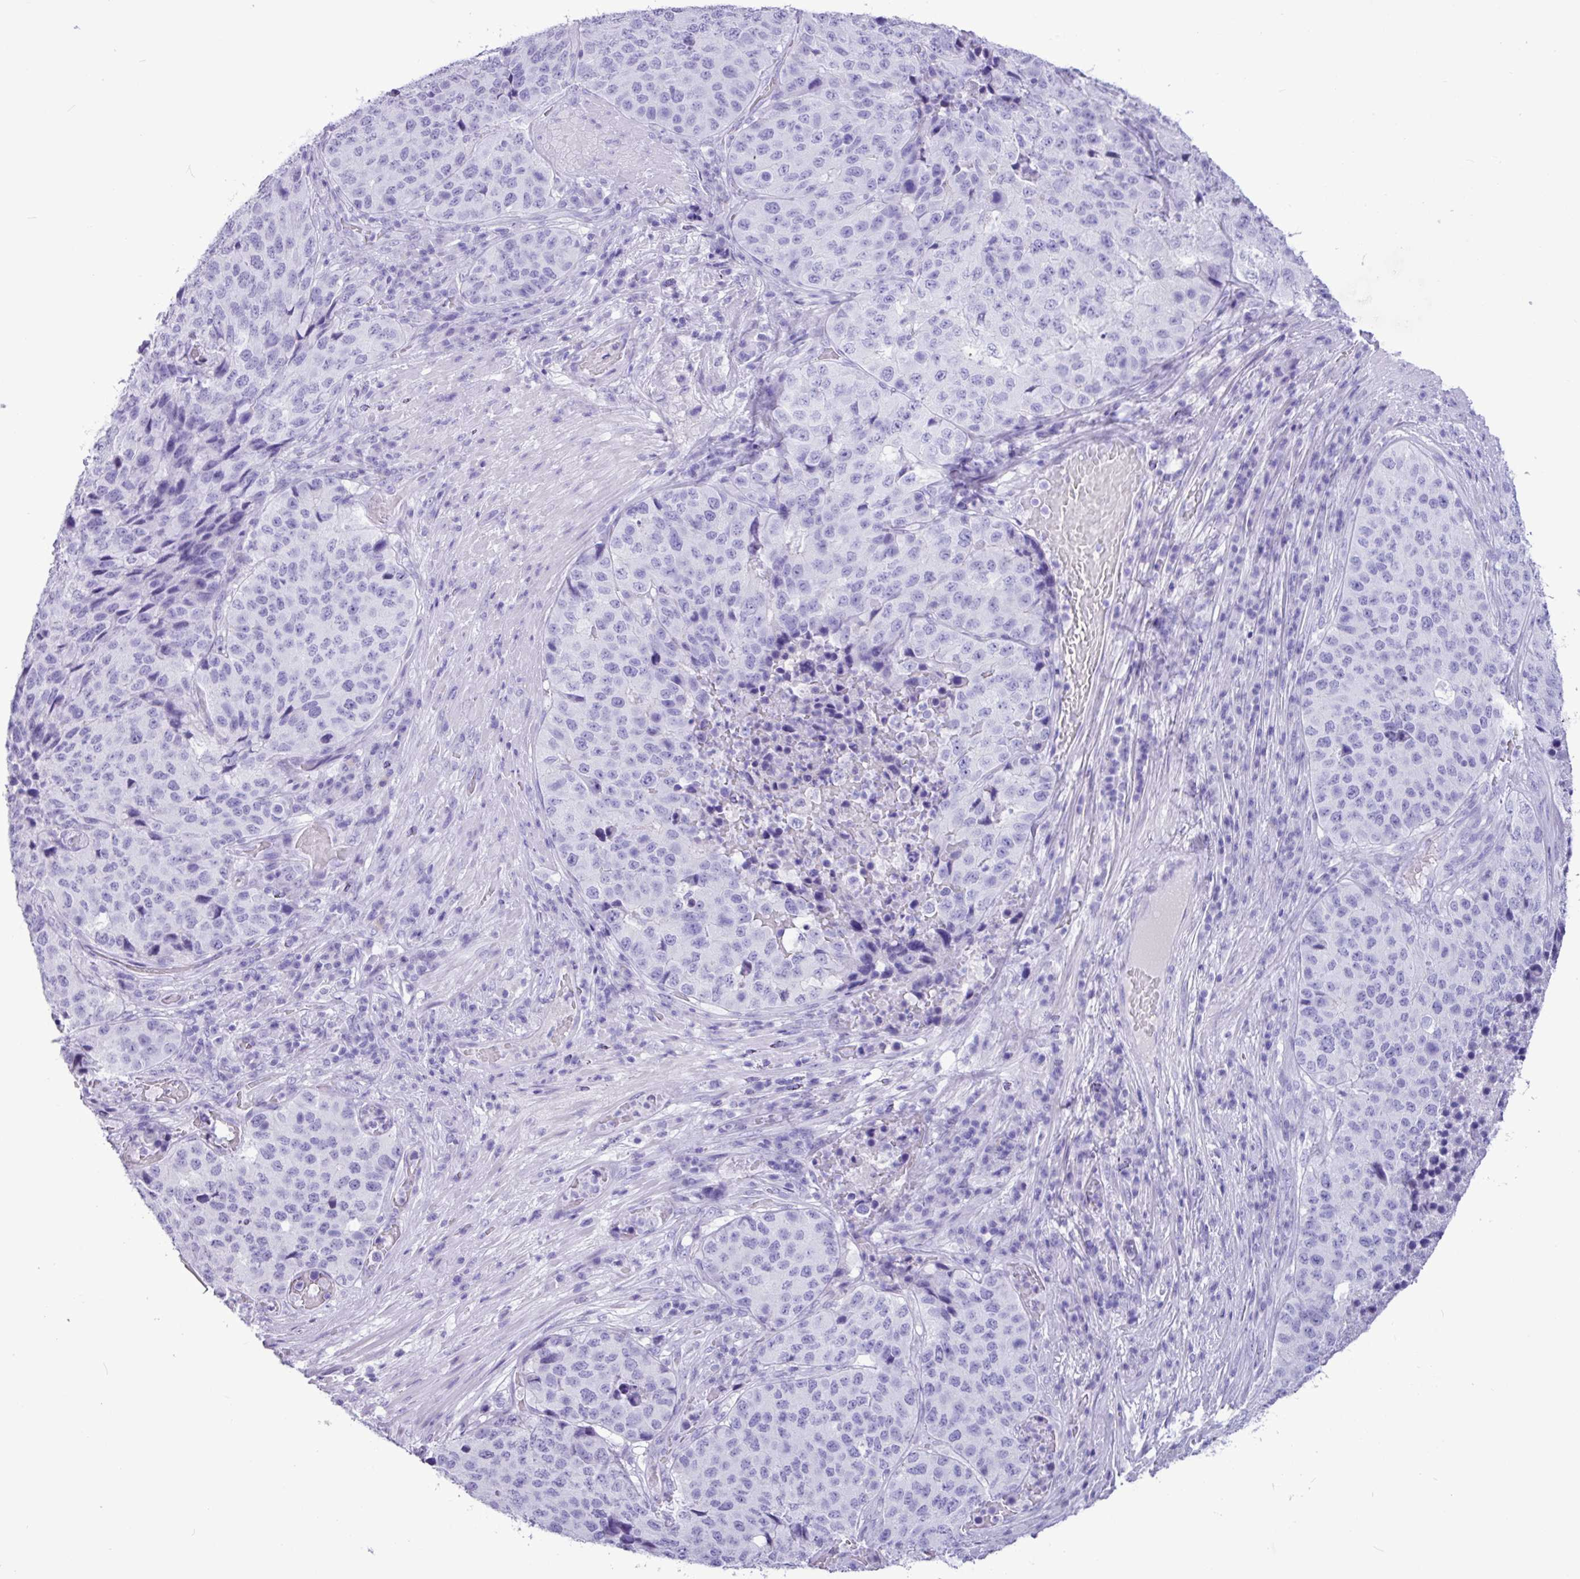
{"staining": {"intensity": "negative", "quantity": "none", "location": "none"}, "tissue": "stomach cancer", "cell_type": "Tumor cells", "image_type": "cancer", "snomed": [{"axis": "morphology", "description": "Adenocarcinoma, NOS"}, {"axis": "topography", "description": "Stomach"}], "caption": "The IHC histopathology image has no significant positivity in tumor cells of stomach cancer tissue.", "gene": "CKMT2", "patient": {"sex": "male", "age": 71}}